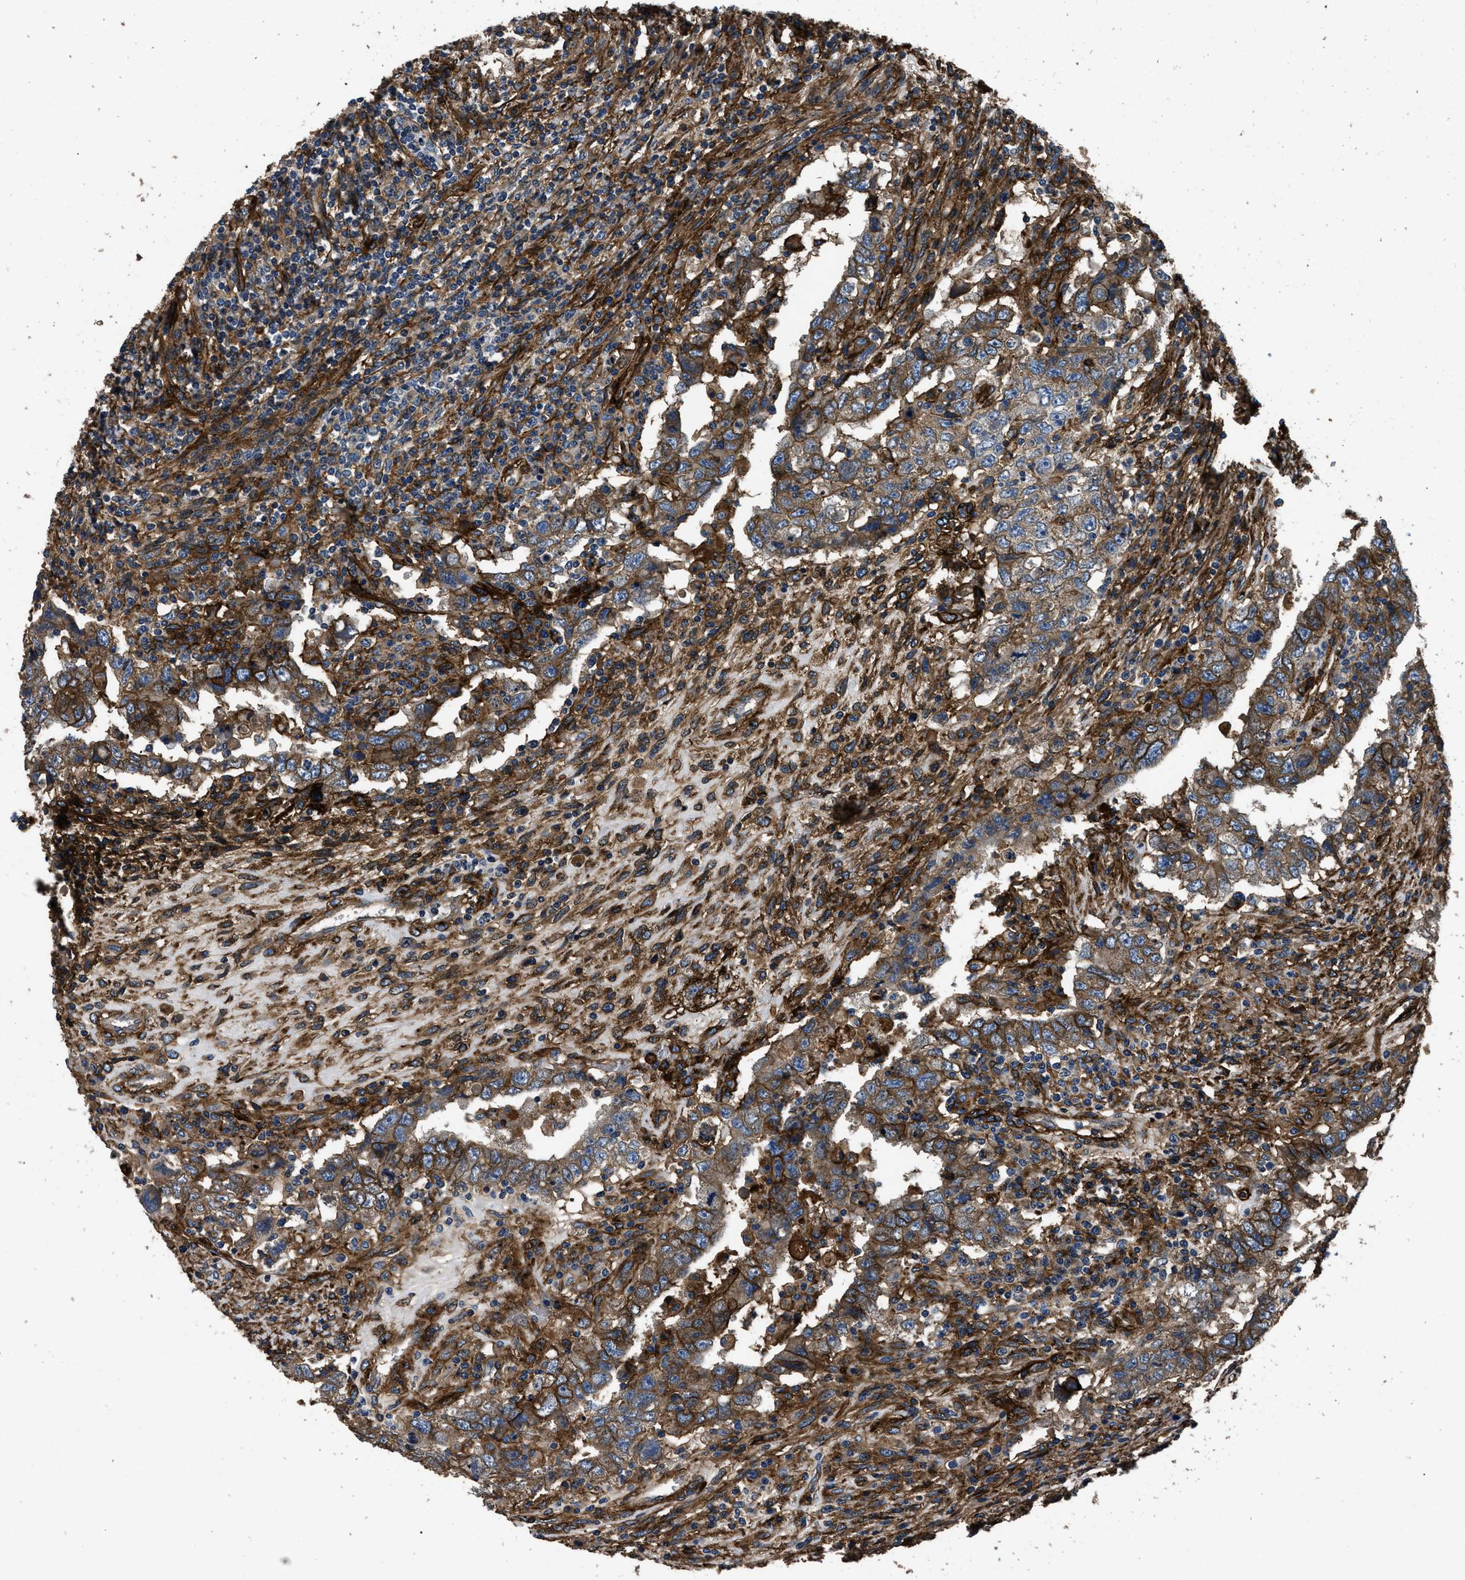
{"staining": {"intensity": "moderate", "quantity": ">75%", "location": "cytoplasmic/membranous"}, "tissue": "testis cancer", "cell_type": "Tumor cells", "image_type": "cancer", "snomed": [{"axis": "morphology", "description": "Carcinoma, Embryonal, NOS"}, {"axis": "topography", "description": "Testis"}], "caption": "Moderate cytoplasmic/membranous staining is appreciated in approximately >75% of tumor cells in testis cancer (embryonal carcinoma).", "gene": "CD276", "patient": {"sex": "male", "age": 26}}